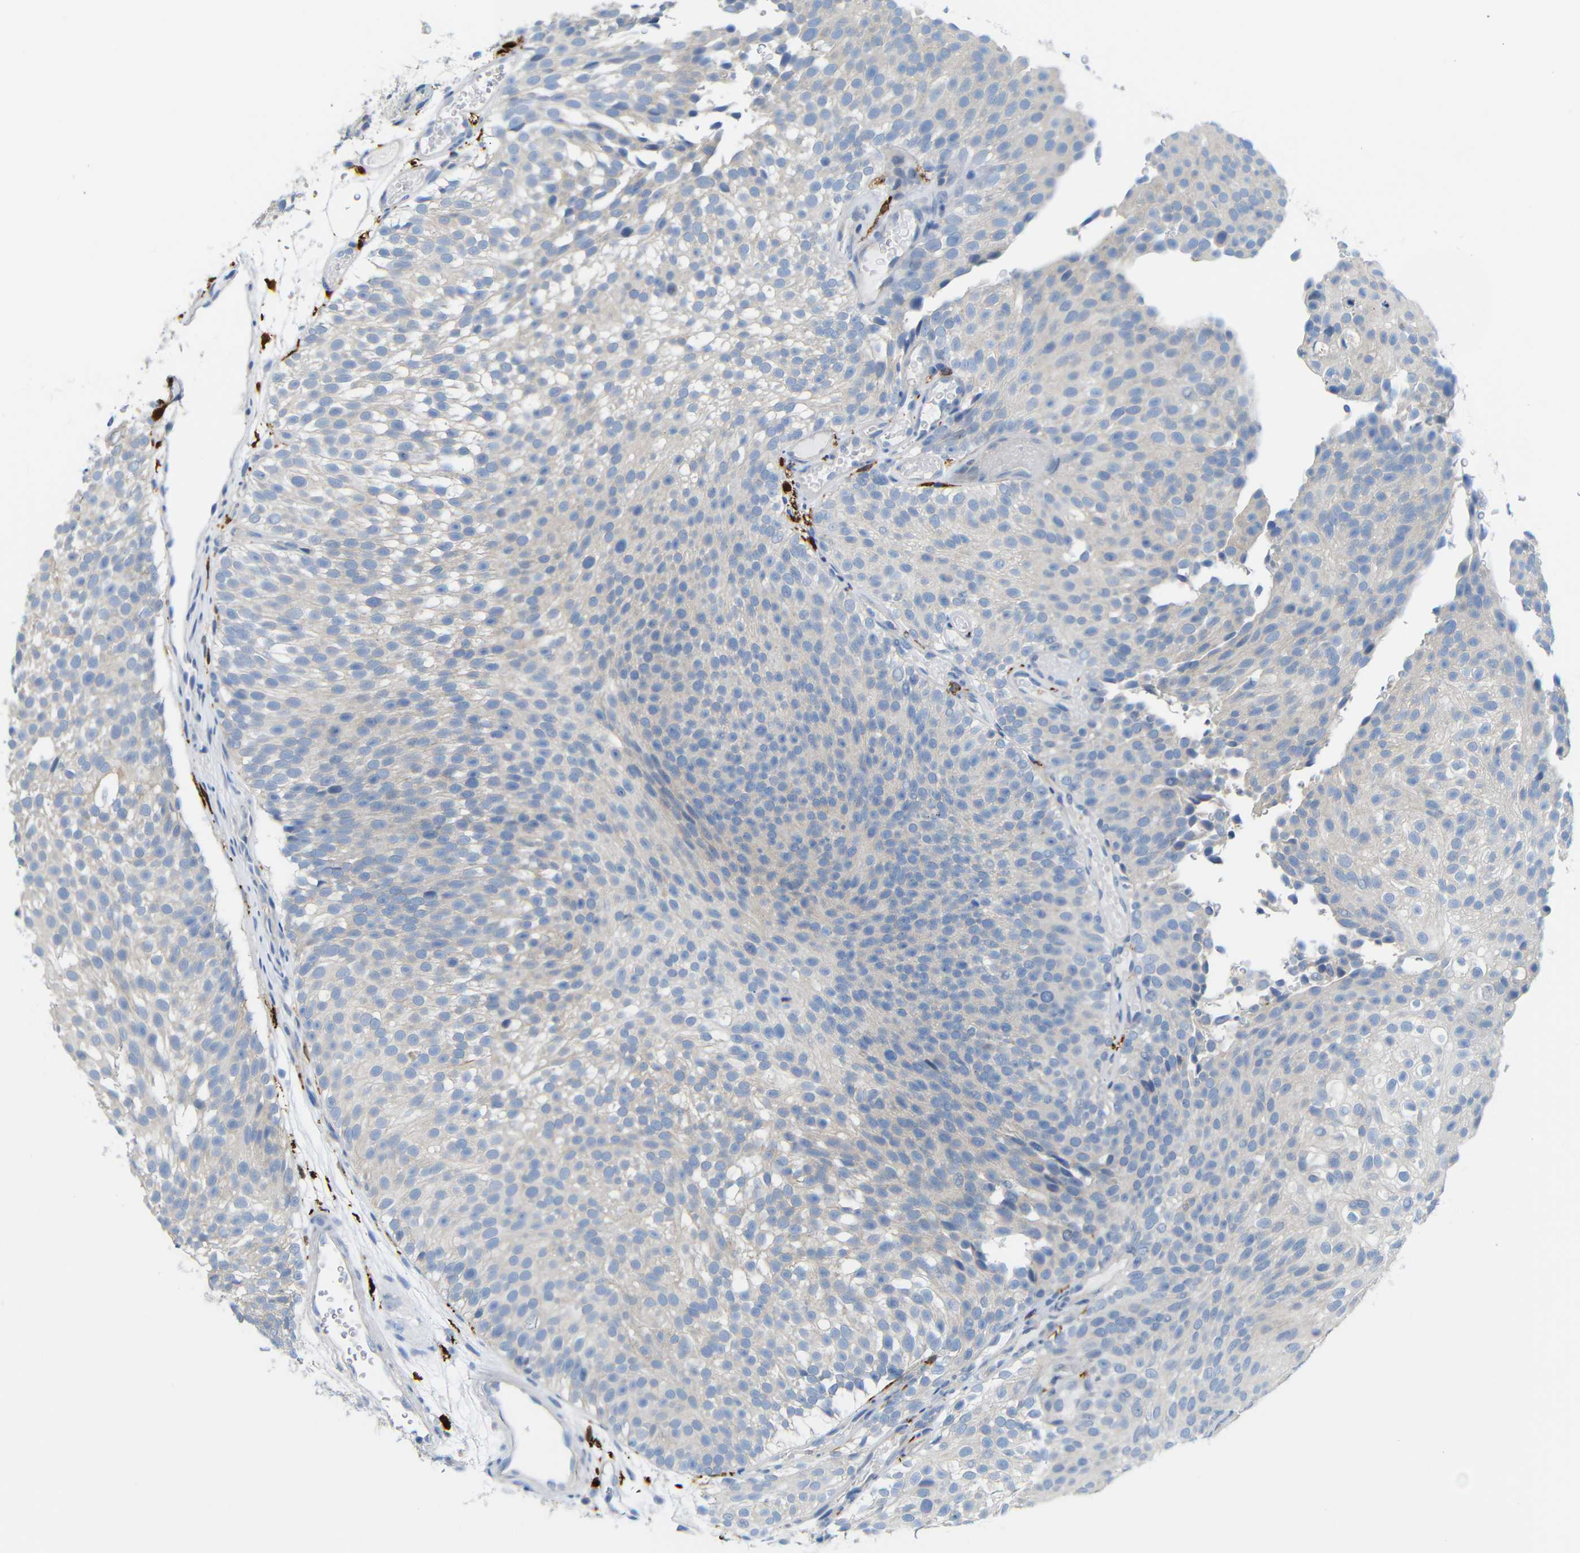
{"staining": {"intensity": "negative", "quantity": "none", "location": "none"}, "tissue": "urothelial cancer", "cell_type": "Tumor cells", "image_type": "cancer", "snomed": [{"axis": "morphology", "description": "Urothelial carcinoma, Low grade"}, {"axis": "topography", "description": "Urinary bladder"}], "caption": "IHC image of human urothelial cancer stained for a protein (brown), which demonstrates no expression in tumor cells.", "gene": "C1orf210", "patient": {"sex": "male", "age": 78}}